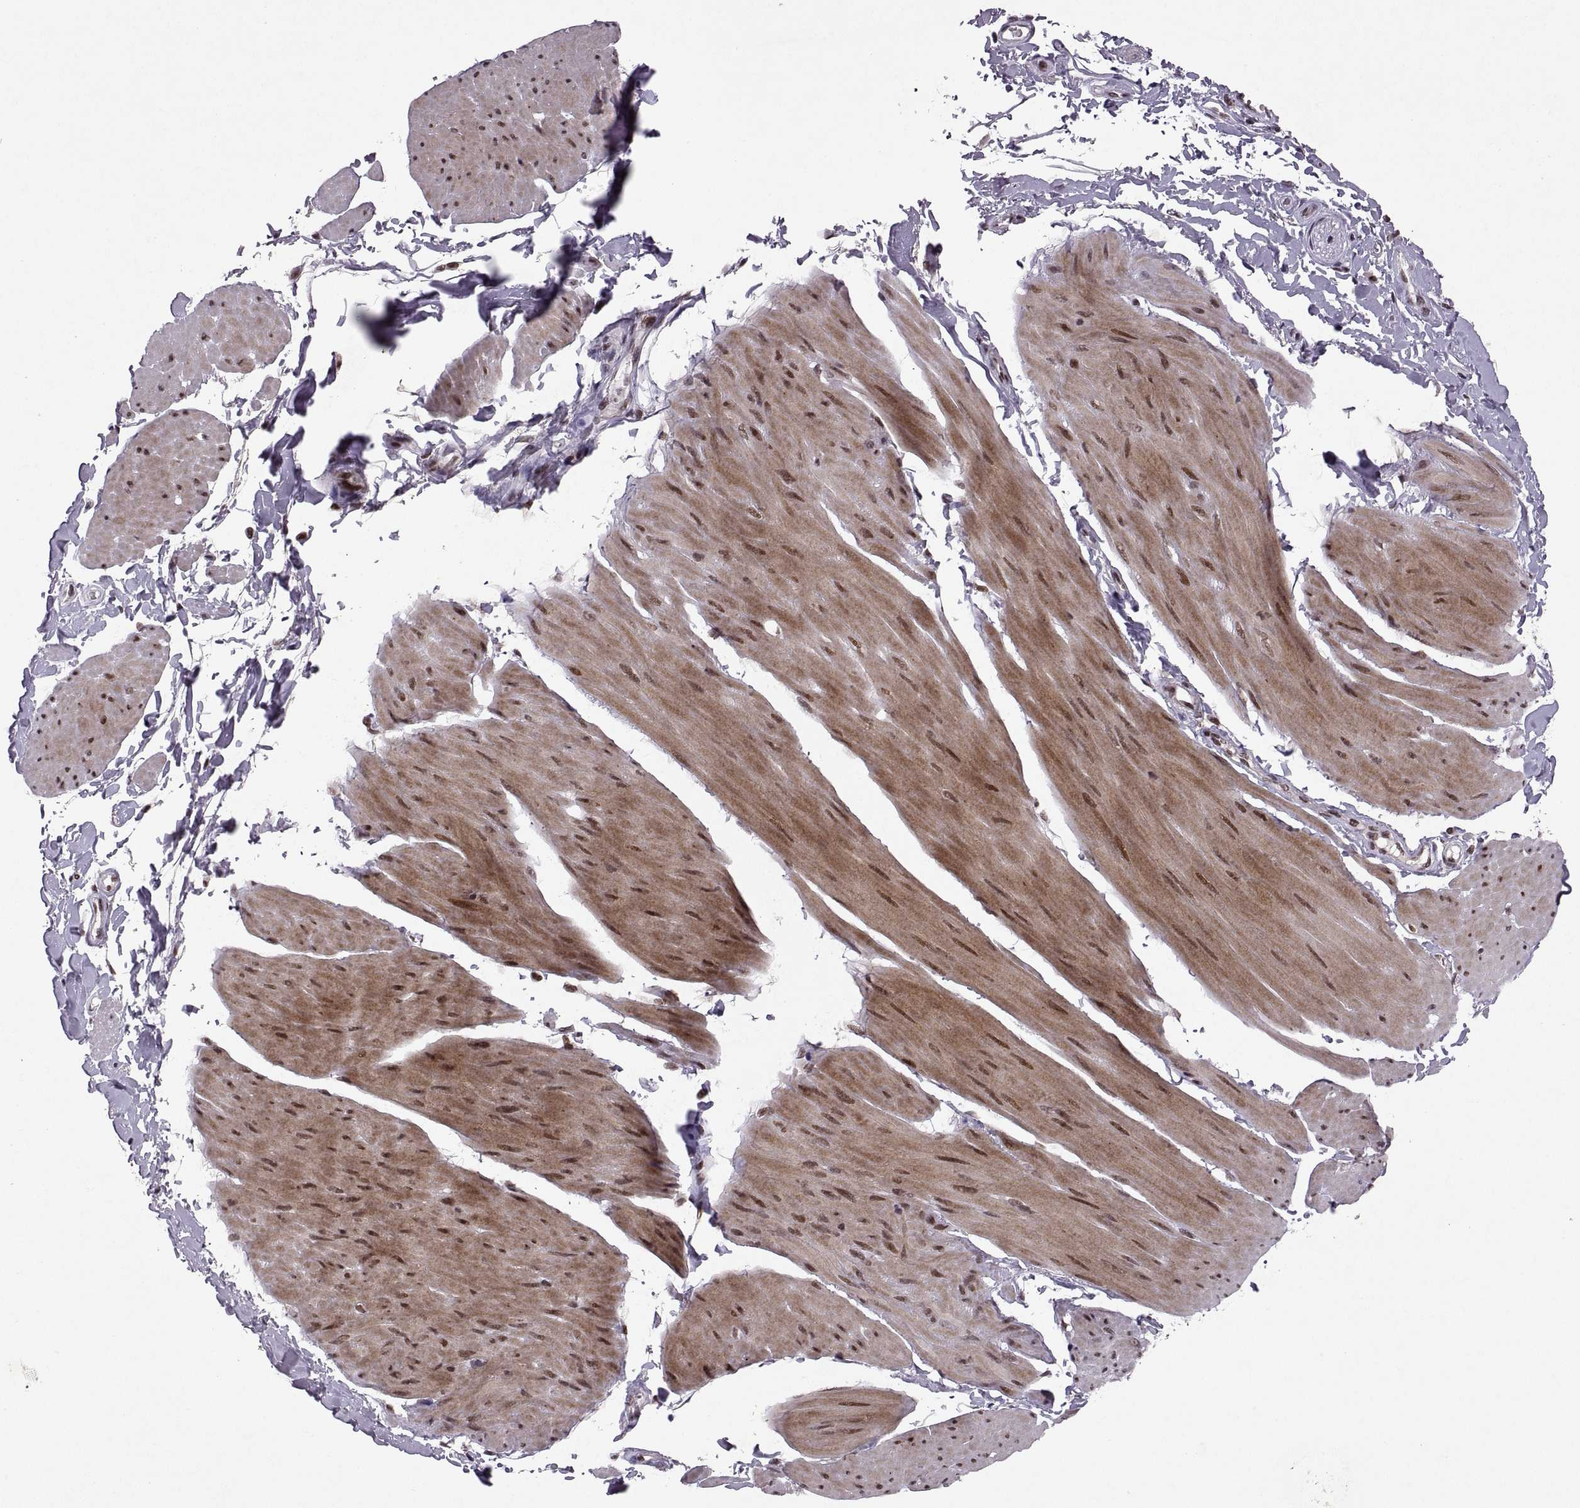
{"staining": {"intensity": "moderate", "quantity": "25%-75%", "location": "cytoplasmic/membranous,nuclear"}, "tissue": "smooth muscle", "cell_type": "Smooth muscle cells", "image_type": "normal", "snomed": [{"axis": "morphology", "description": "Normal tissue, NOS"}, {"axis": "topography", "description": "Adipose tissue"}, {"axis": "topography", "description": "Smooth muscle"}, {"axis": "topography", "description": "Peripheral nerve tissue"}], "caption": "Approximately 25%-75% of smooth muscle cells in unremarkable human smooth muscle exhibit moderate cytoplasmic/membranous,nuclear protein positivity as visualized by brown immunohistochemical staining.", "gene": "MT1E", "patient": {"sex": "male", "age": 83}}